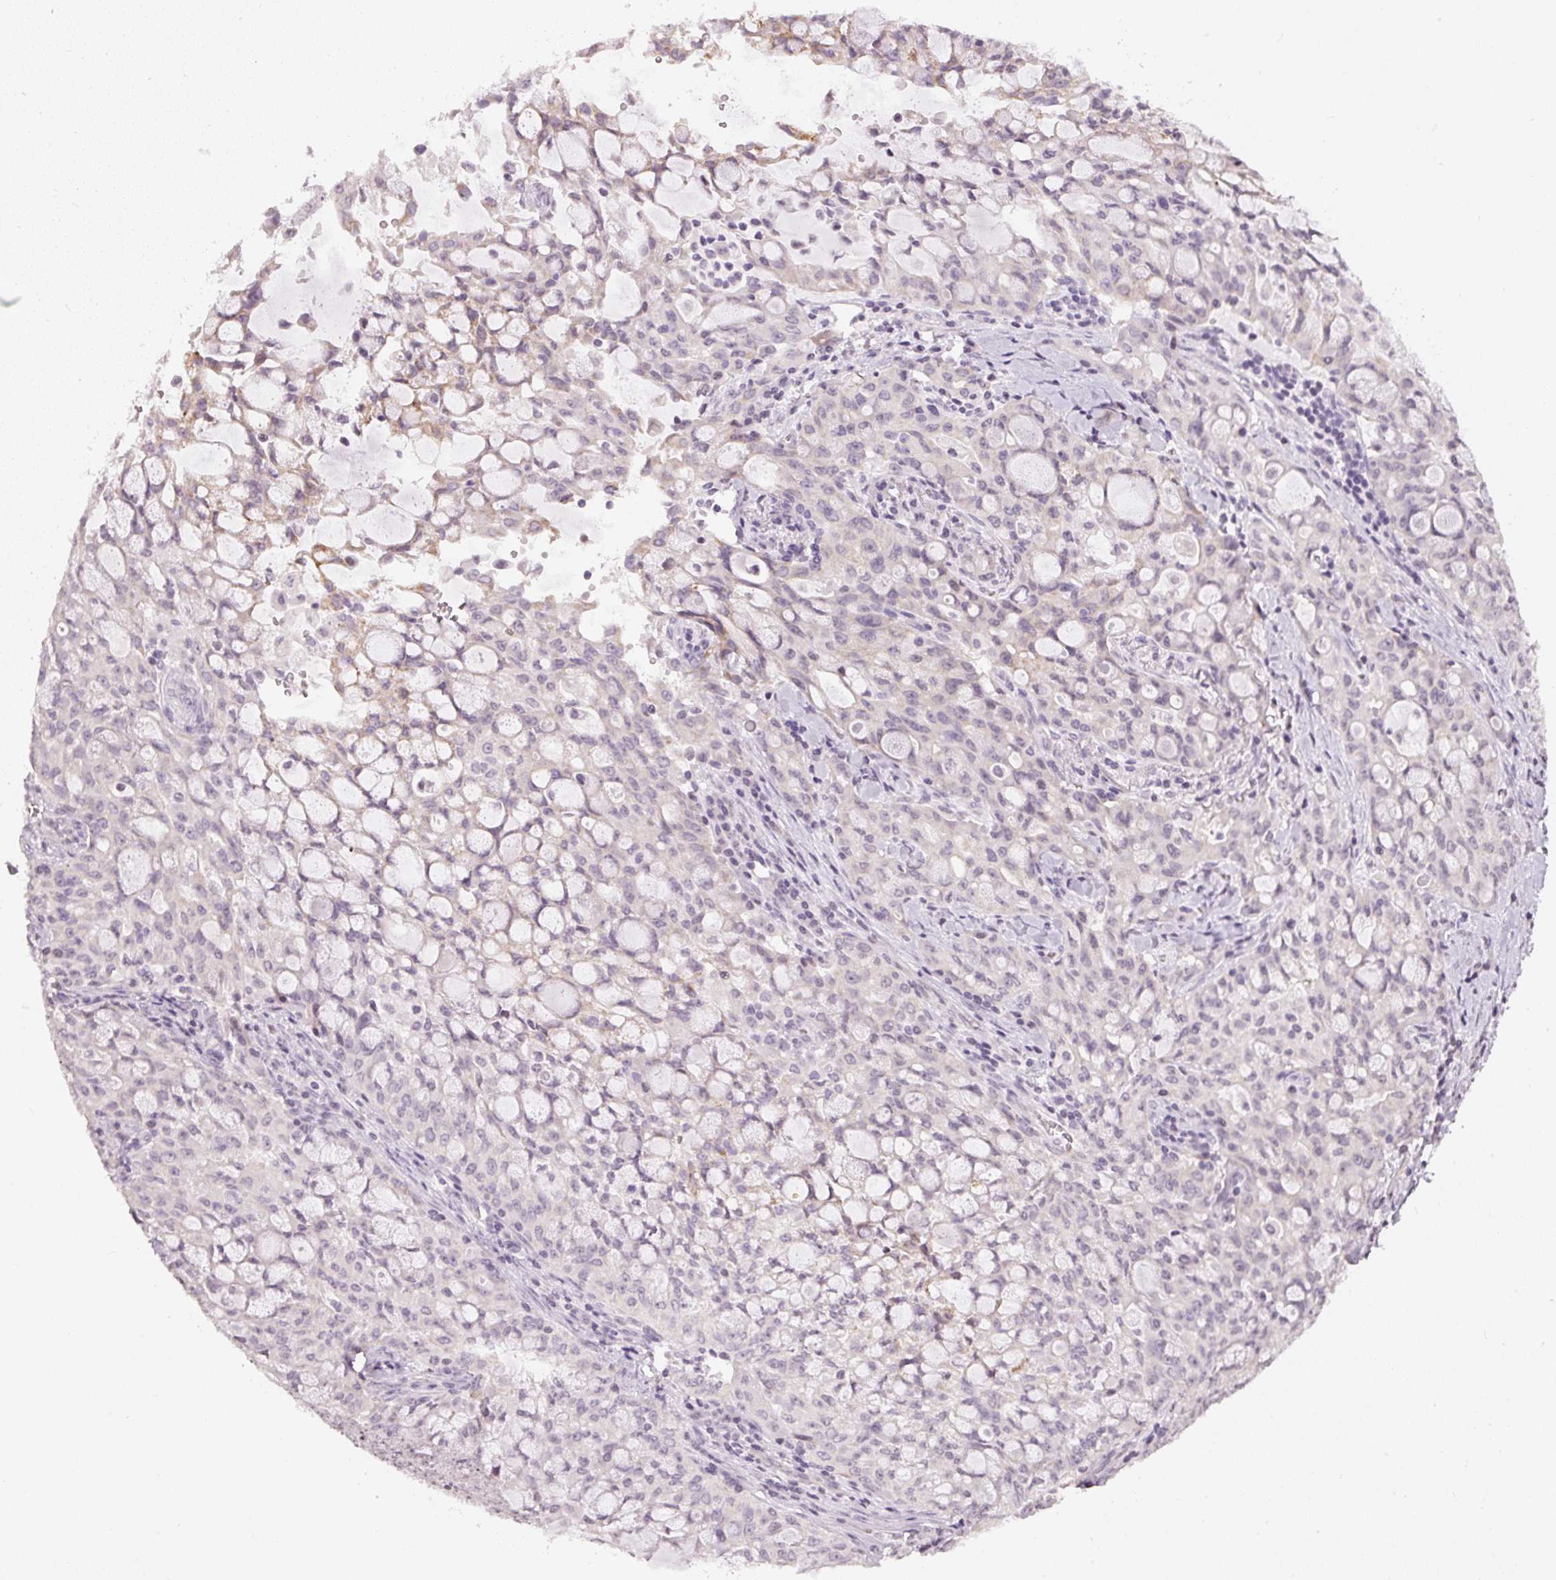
{"staining": {"intensity": "weak", "quantity": "<25%", "location": "cytoplasmic/membranous"}, "tissue": "lung cancer", "cell_type": "Tumor cells", "image_type": "cancer", "snomed": [{"axis": "morphology", "description": "Adenocarcinoma, NOS"}, {"axis": "topography", "description": "Lung"}], "caption": "High magnification brightfield microscopy of lung cancer (adenocarcinoma) stained with DAB (brown) and counterstained with hematoxylin (blue): tumor cells show no significant staining.", "gene": "NRDE2", "patient": {"sex": "female", "age": 44}}